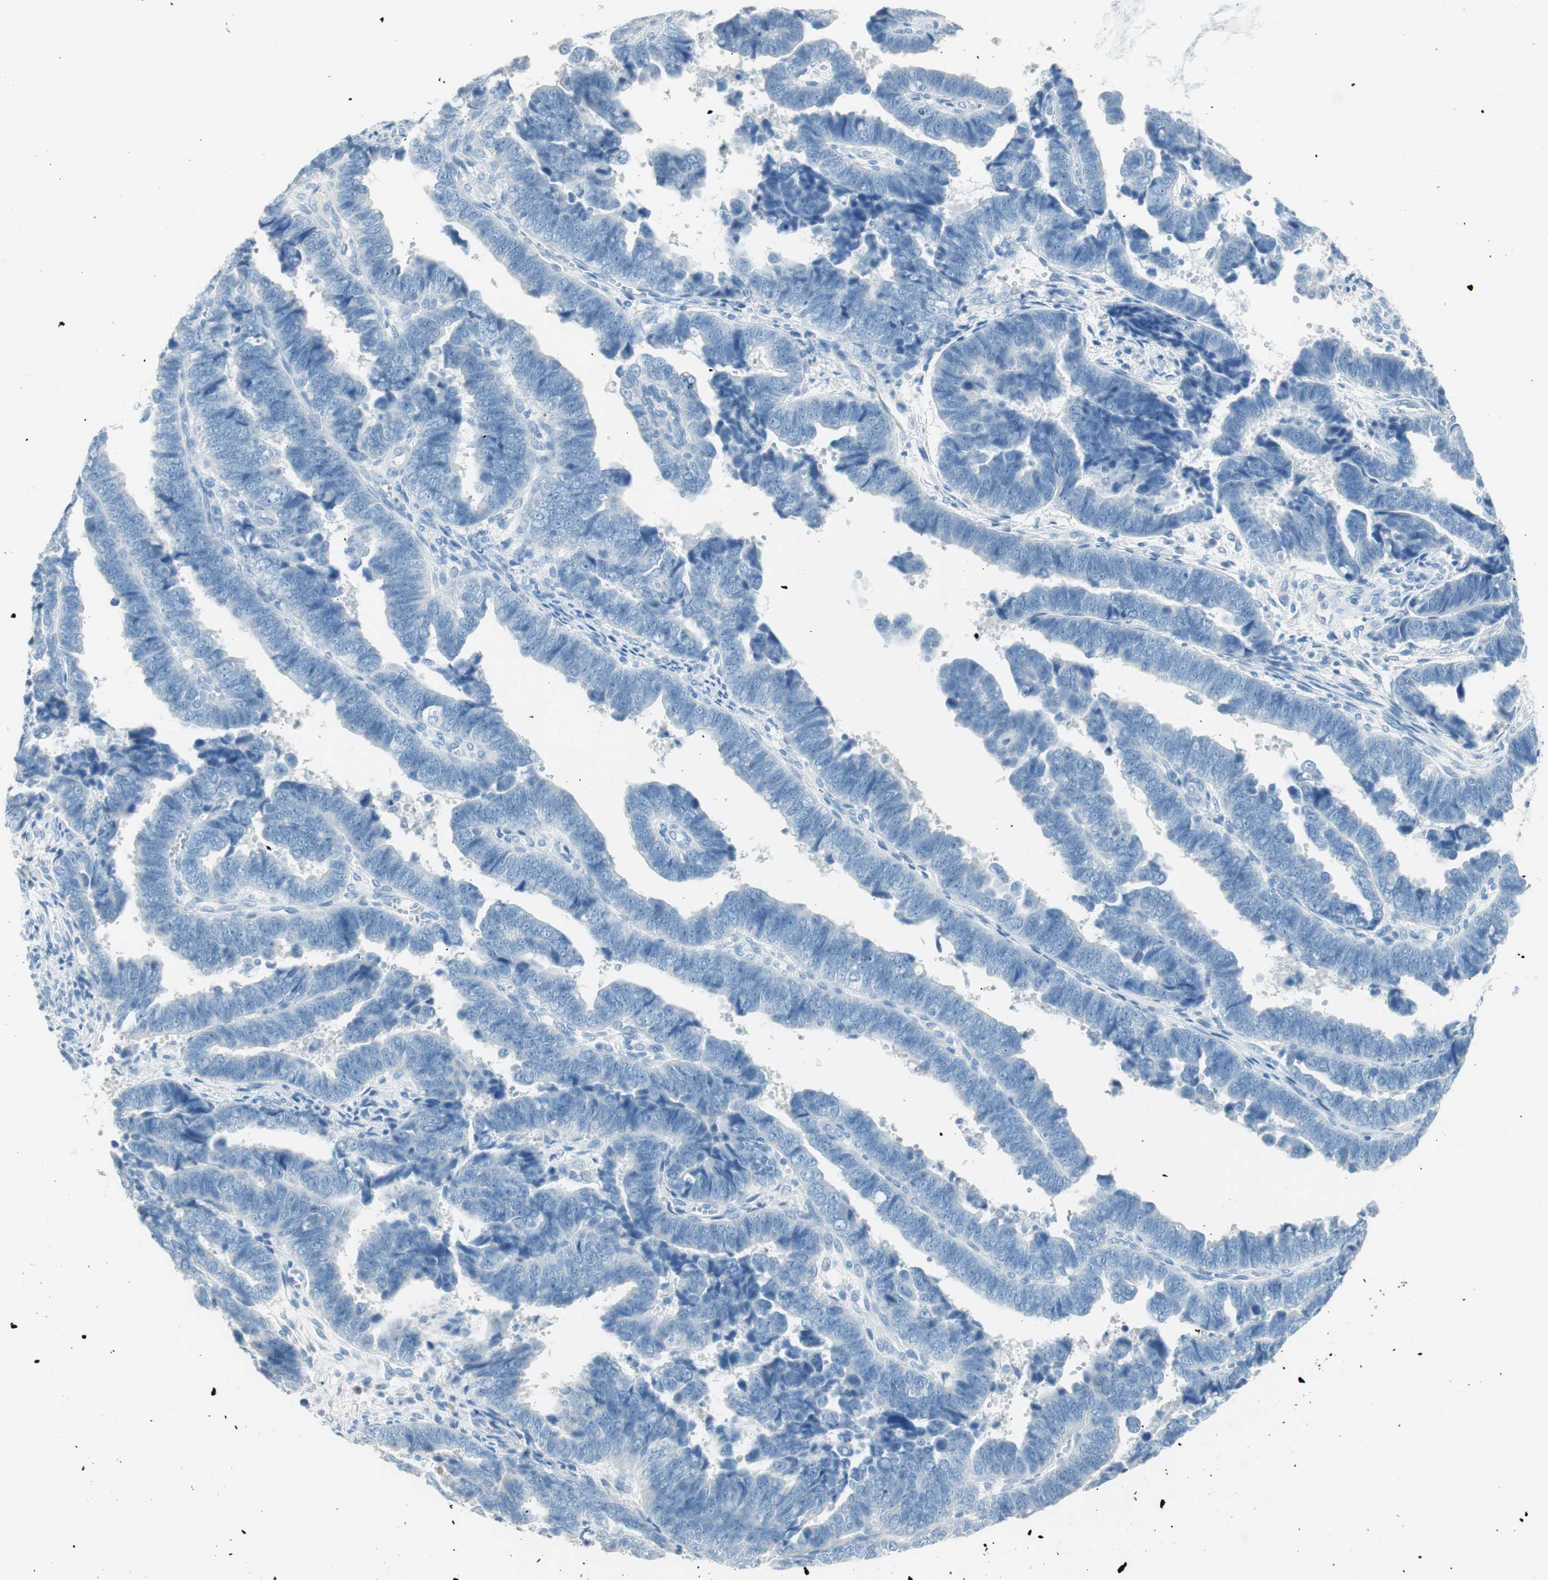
{"staining": {"intensity": "negative", "quantity": "none", "location": "none"}, "tissue": "endometrial cancer", "cell_type": "Tumor cells", "image_type": "cancer", "snomed": [{"axis": "morphology", "description": "Adenocarcinoma, NOS"}, {"axis": "topography", "description": "Endometrium"}], "caption": "This is an immunohistochemistry micrograph of adenocarcinoma (endometrial). There is no positivity in tumor cells.", "gene": "TNFRSF13C", "patient": {"sex": "female", "age": 75}}